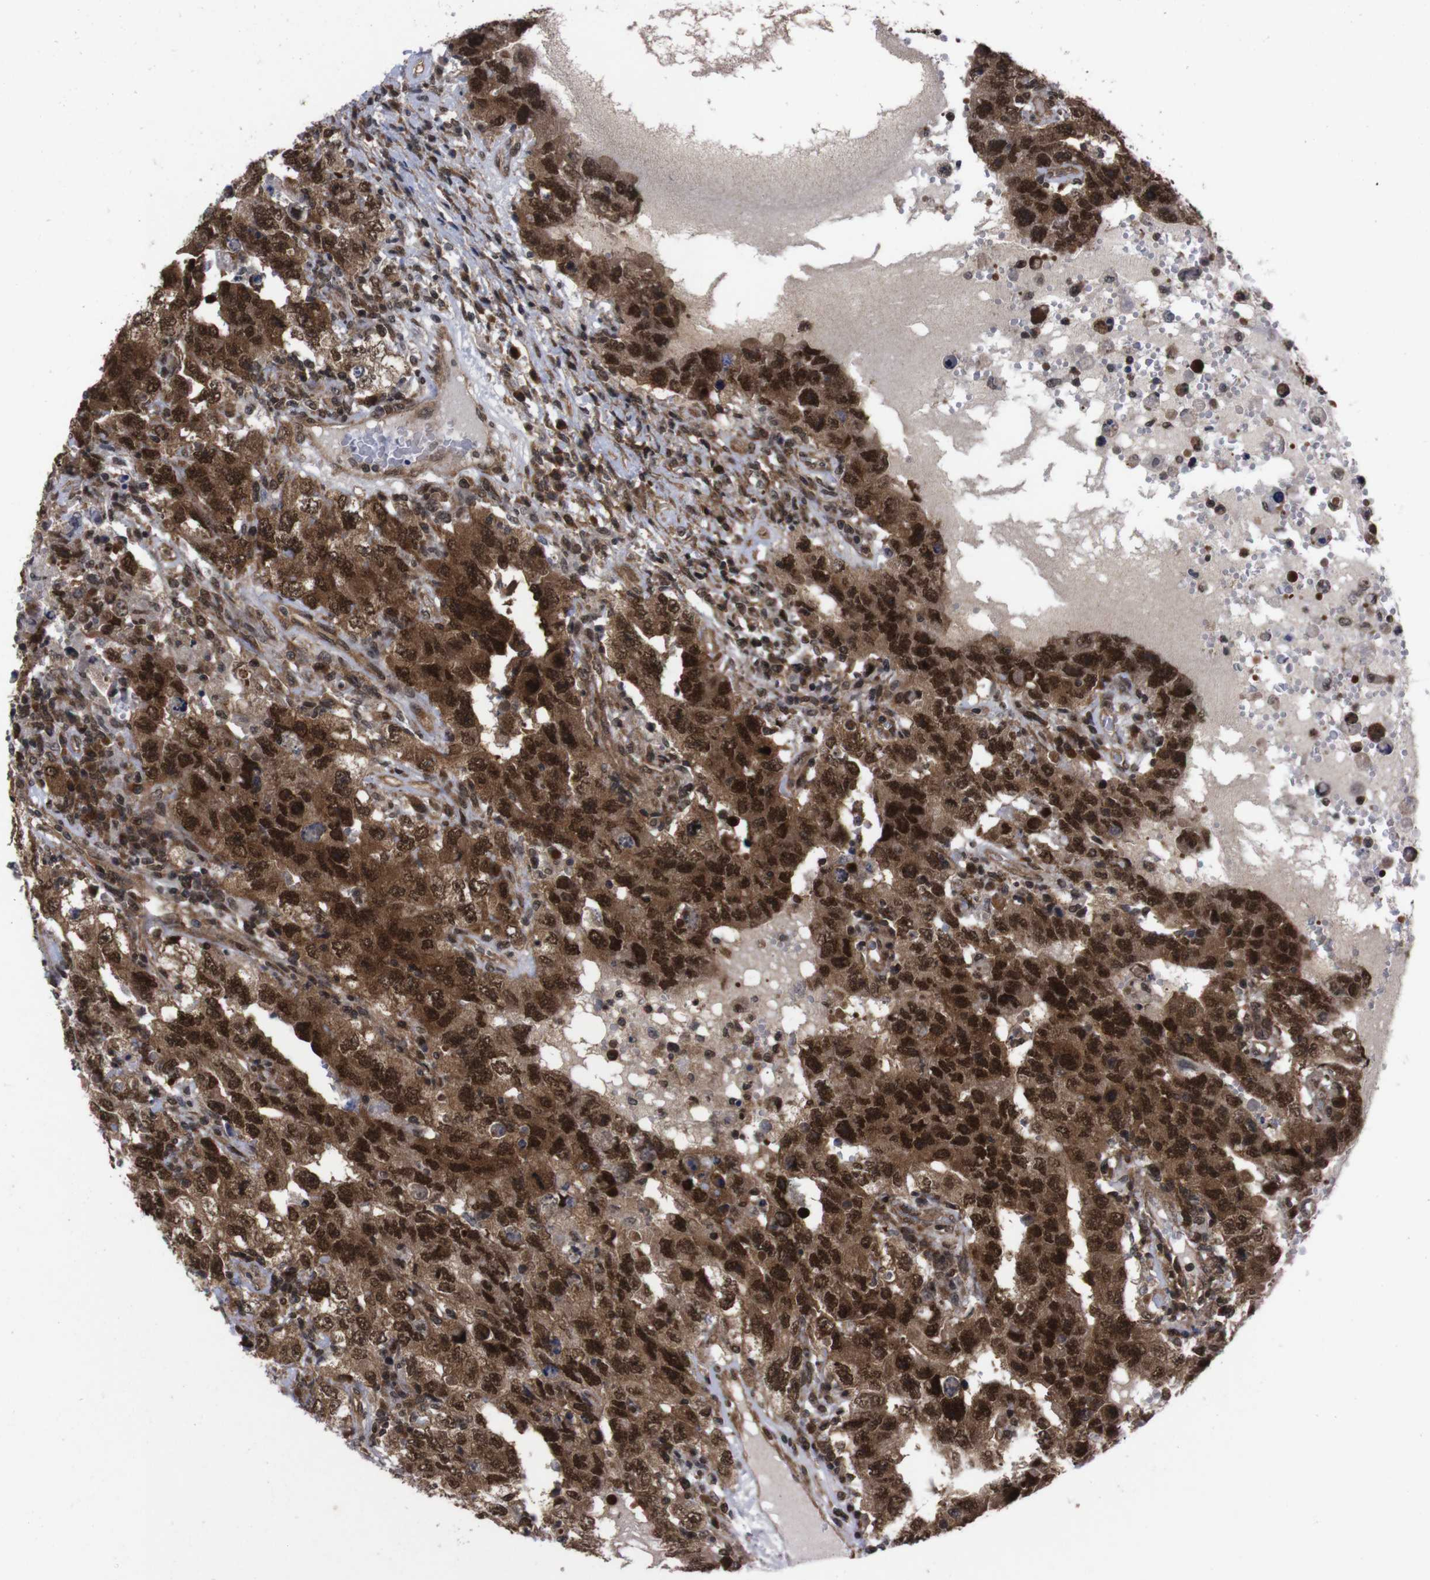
{"staining": {"intensity": "strong", "quantity": ">75%", "location": "cytoplasmic/membranous,nuclear"}, "tissue": "testis cancer", "cell_type": "Tumor cells", "image_type": "cancer", "snomed": [{"axis": "morphology", "description": "Carcinoma, Embryonal, NOS"}, {"axis": "topography", "description": "Testis"}], "caption": "IHC of embryonal carcinoma (testis) displays high levels of strong cytoplasmic/membranous and nuclear expression in approximately >75% of tumor cells.", "gene": "UBQLN2", "patient": {"sex": "male", "age": 26}}